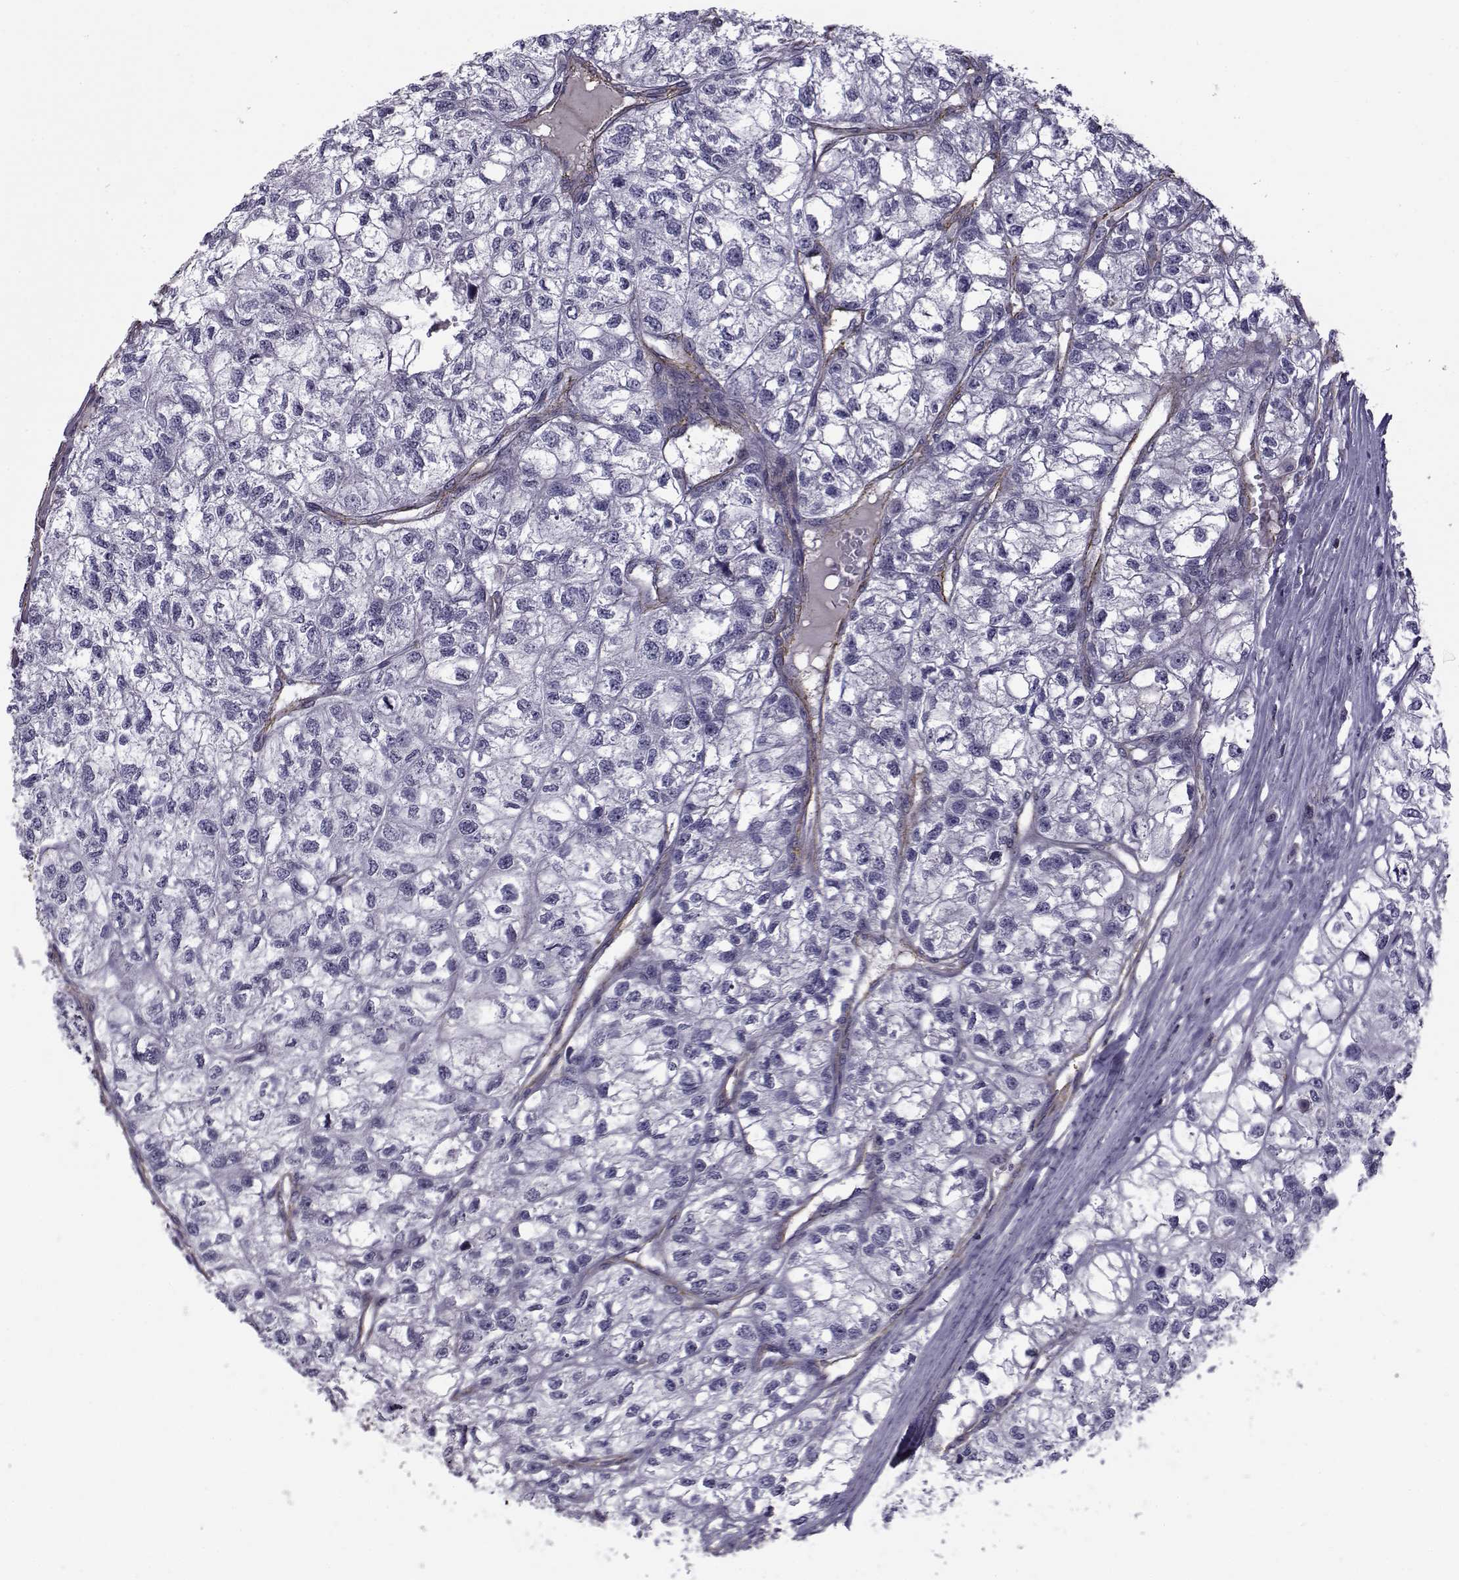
{"staining": {"intensity": "negative", "quantity": "none", "location": "none"}, "tissue": "renal cancer", "cell_type": "Tumor cells", "image_type": "cancer", "snomed": [{"axis": "morphology", "description": "Adenocarcinoma, NOS"}, {"axis": "topography", "description": "Kidney"}], "caption": "DAB immunohistochemical staining of human adenocarcinoma (renal) displays no significant positivity in tumor cells. The staining is performed using DAB (3,3'-diaminobenzidine) brown chromogen with nuclei counter-stained in using hematoxylin.", "gene": "LRRC27", "patient": {"sex": "male", "age": 56}}